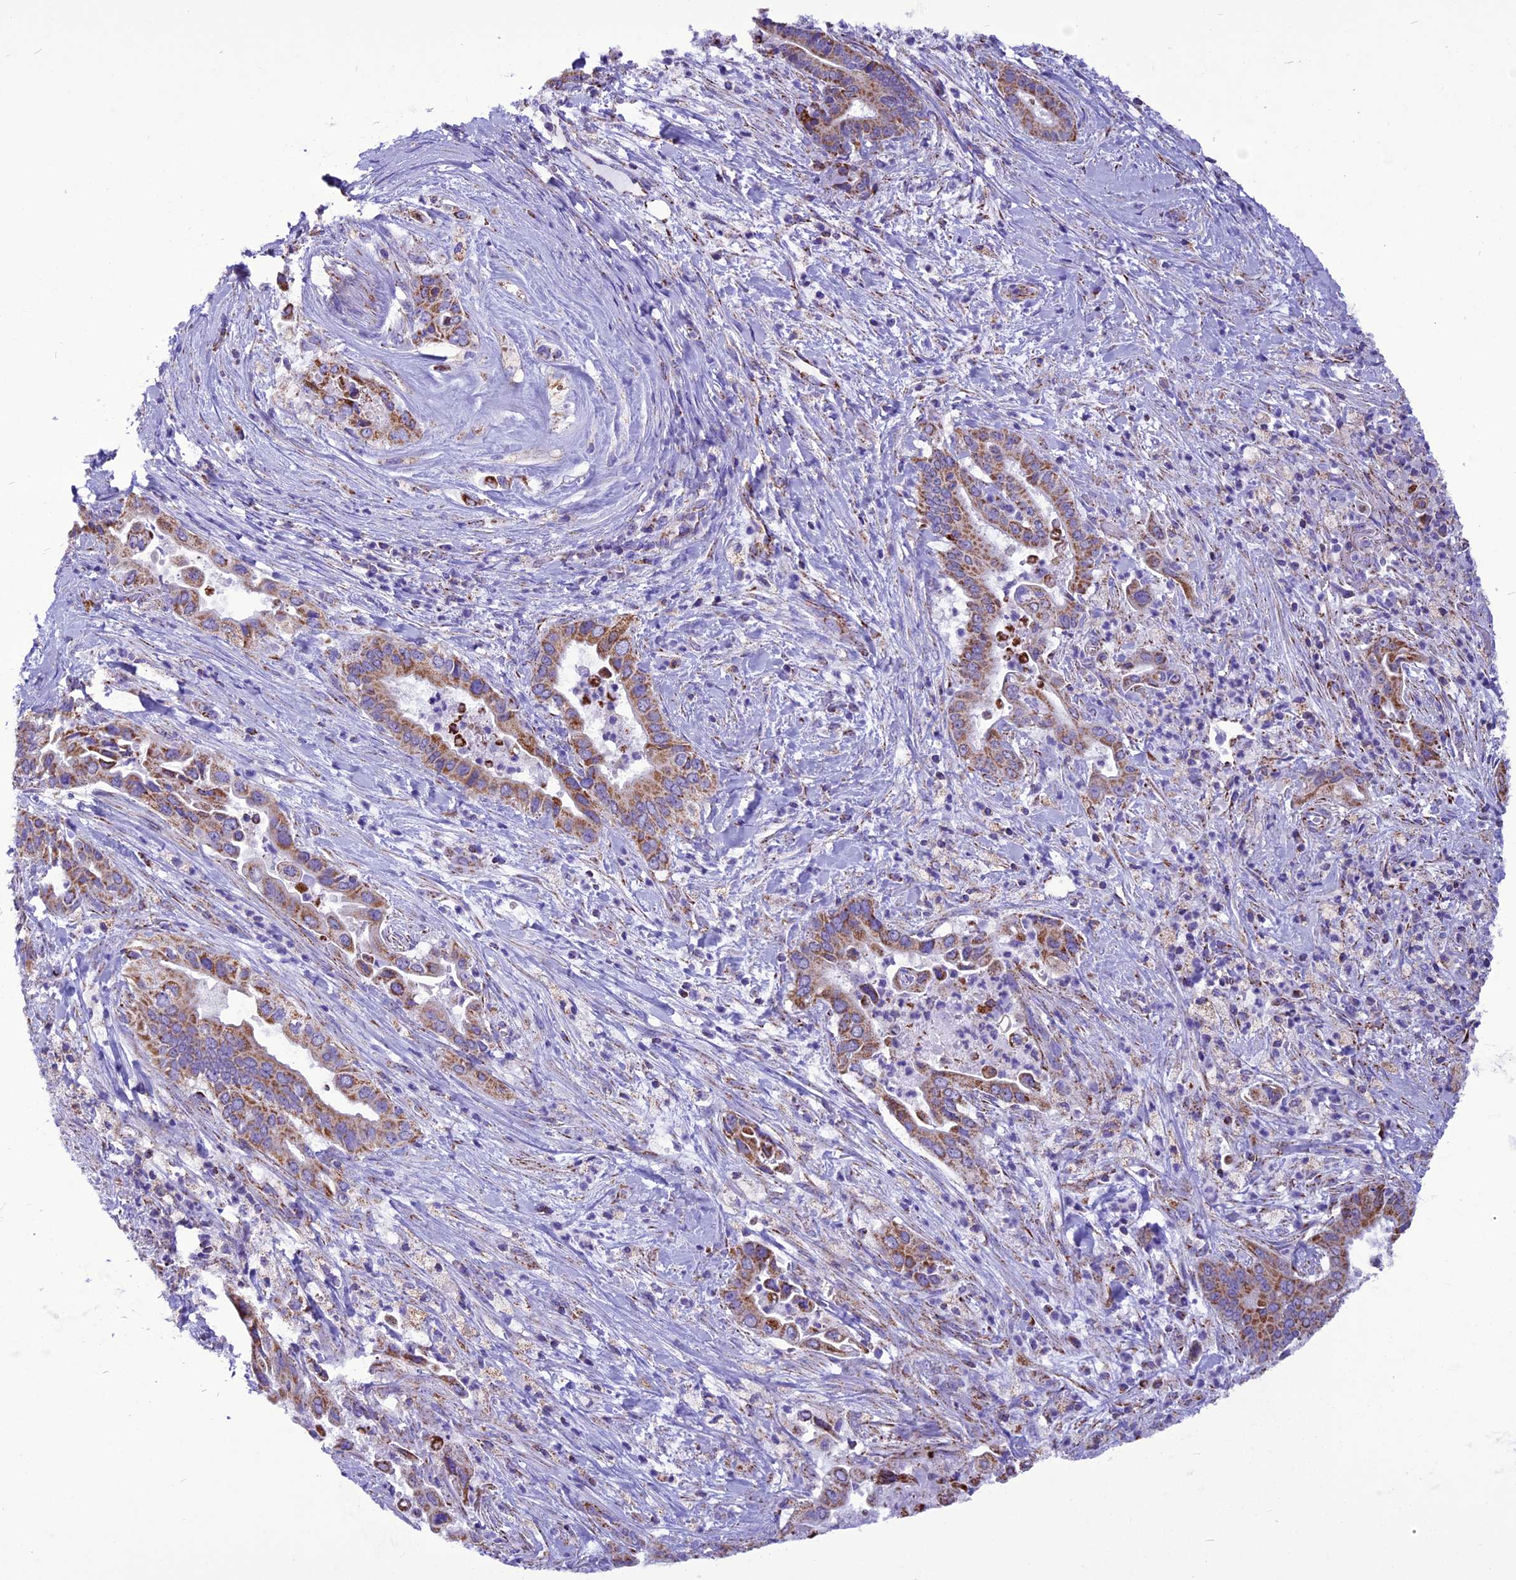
{"staining": {"intensity": "moderate", "quantity": ">75%", "location": "cytoplasmic/membranous"}, "tissue": "pancreatic cancer", "cell_type": "Tumor cells", "image_type": "cancer", "snomed": [{"axis": "morphology", "description": "Adenocarcinoma, NOS"}, {"axis": "topography", "description": "Pancreas"}], "caption": "The image reveals immunohistochemical staining of adenocarcinoma (pancreatic). There is moderate cytoplasmic/membranous staining is identified in about >75% of tumor cells.", "gene": "ICA1L", "patient": {"sex": "female", "age": 77}}